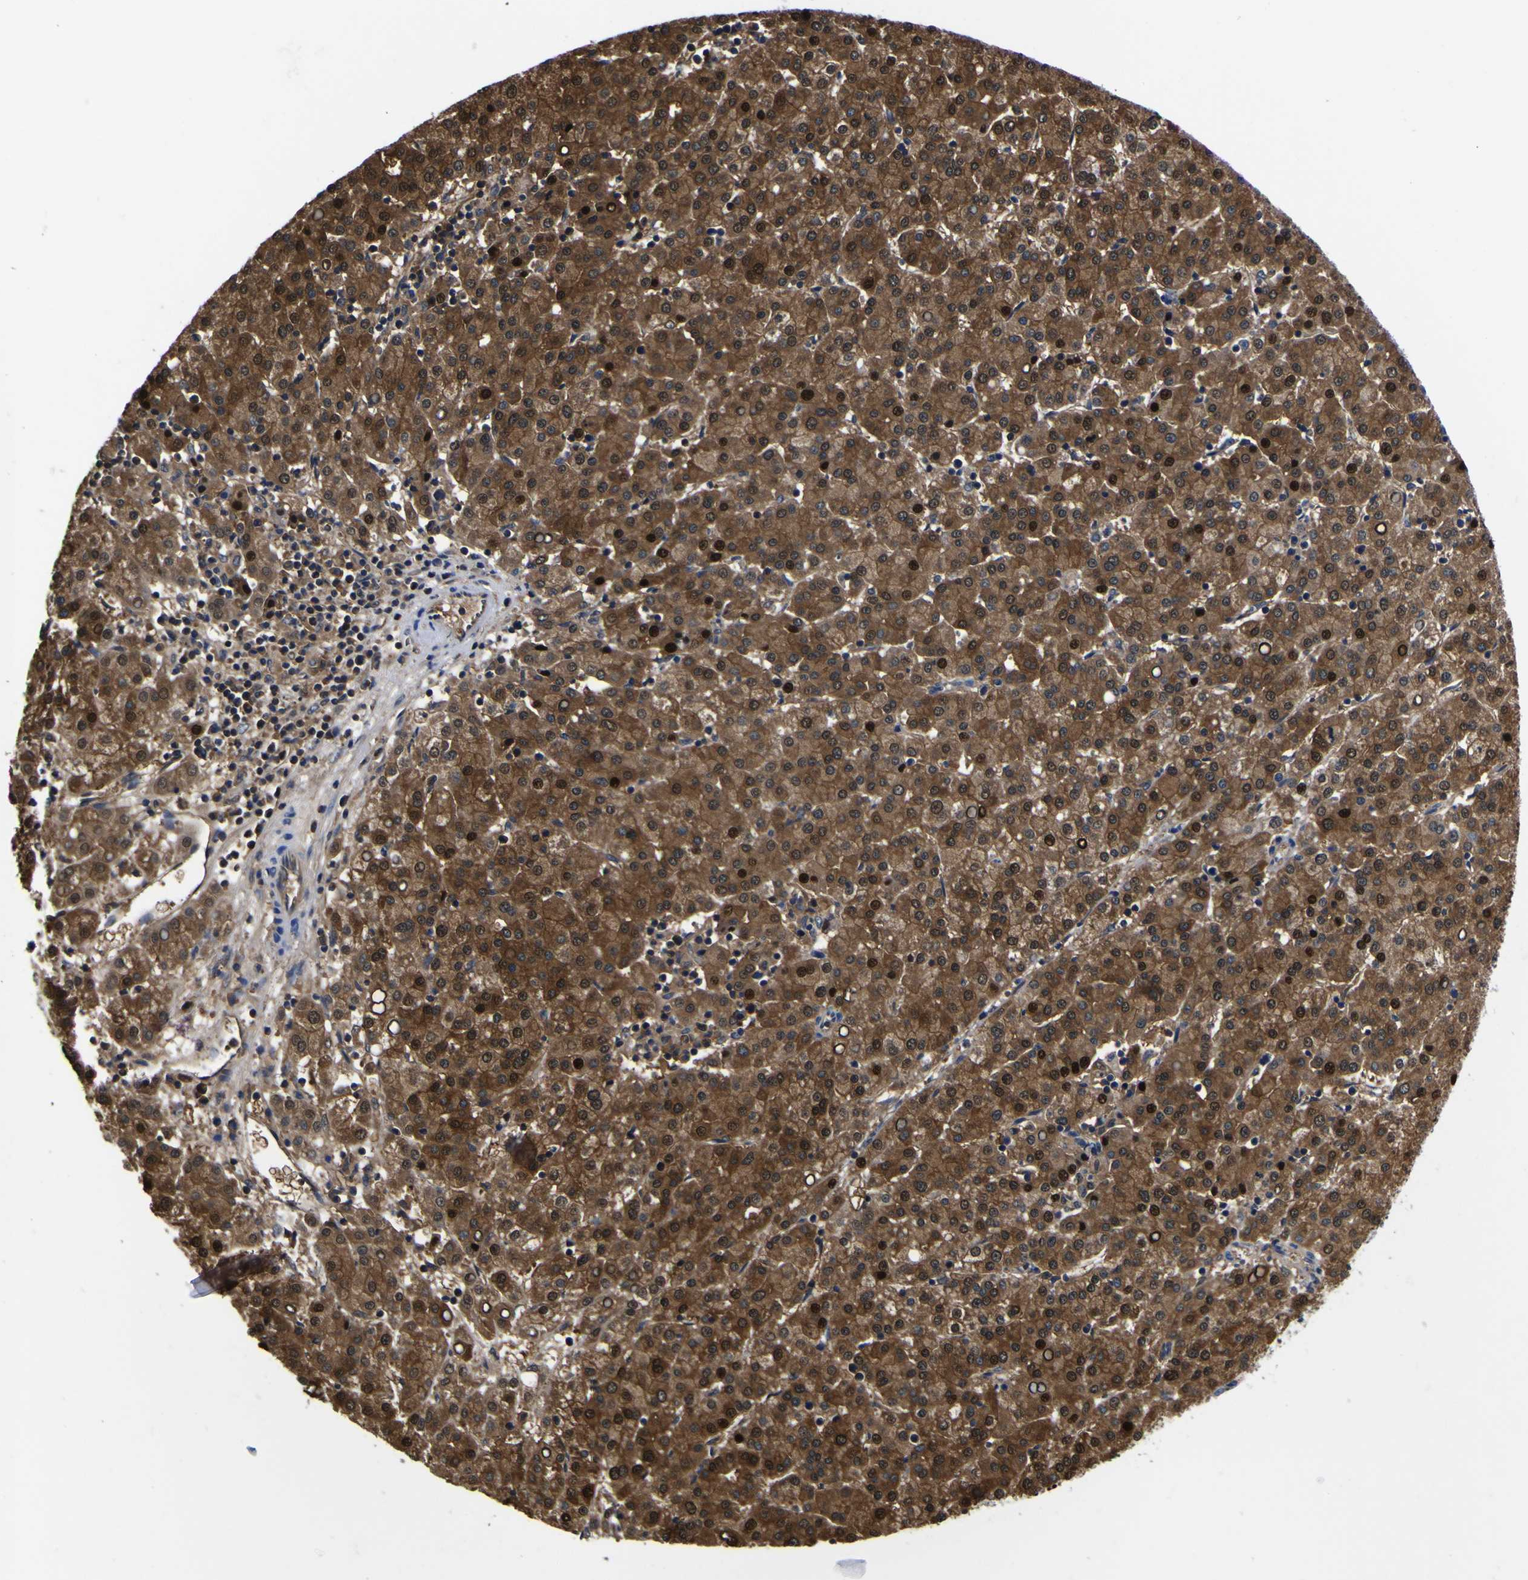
{"staining": {"intensity": "strong", "quantity": ">75%", "location": "cytoplasmic/membranous,nuclear"}, "tissue": "liver cancer", "cell_type": "Tumor cells", "image_type": "cancer", "snomed": [{"axis": "morphology", "description": "Carcinoma, Hepatocellular, NOS"}, {"axis": "topography", "description": "Liver"}], "caption": "The micrograph demonstrates a brown stain indicating the presence of a protein in the cytoplasmic/membranous and nuclear of tumor cells in liver cancer. (Brightfield microscopy of DAB IHC at high magnification).", "gene": "FAM110B", "patient": {"sex": "female", "age": 58}}